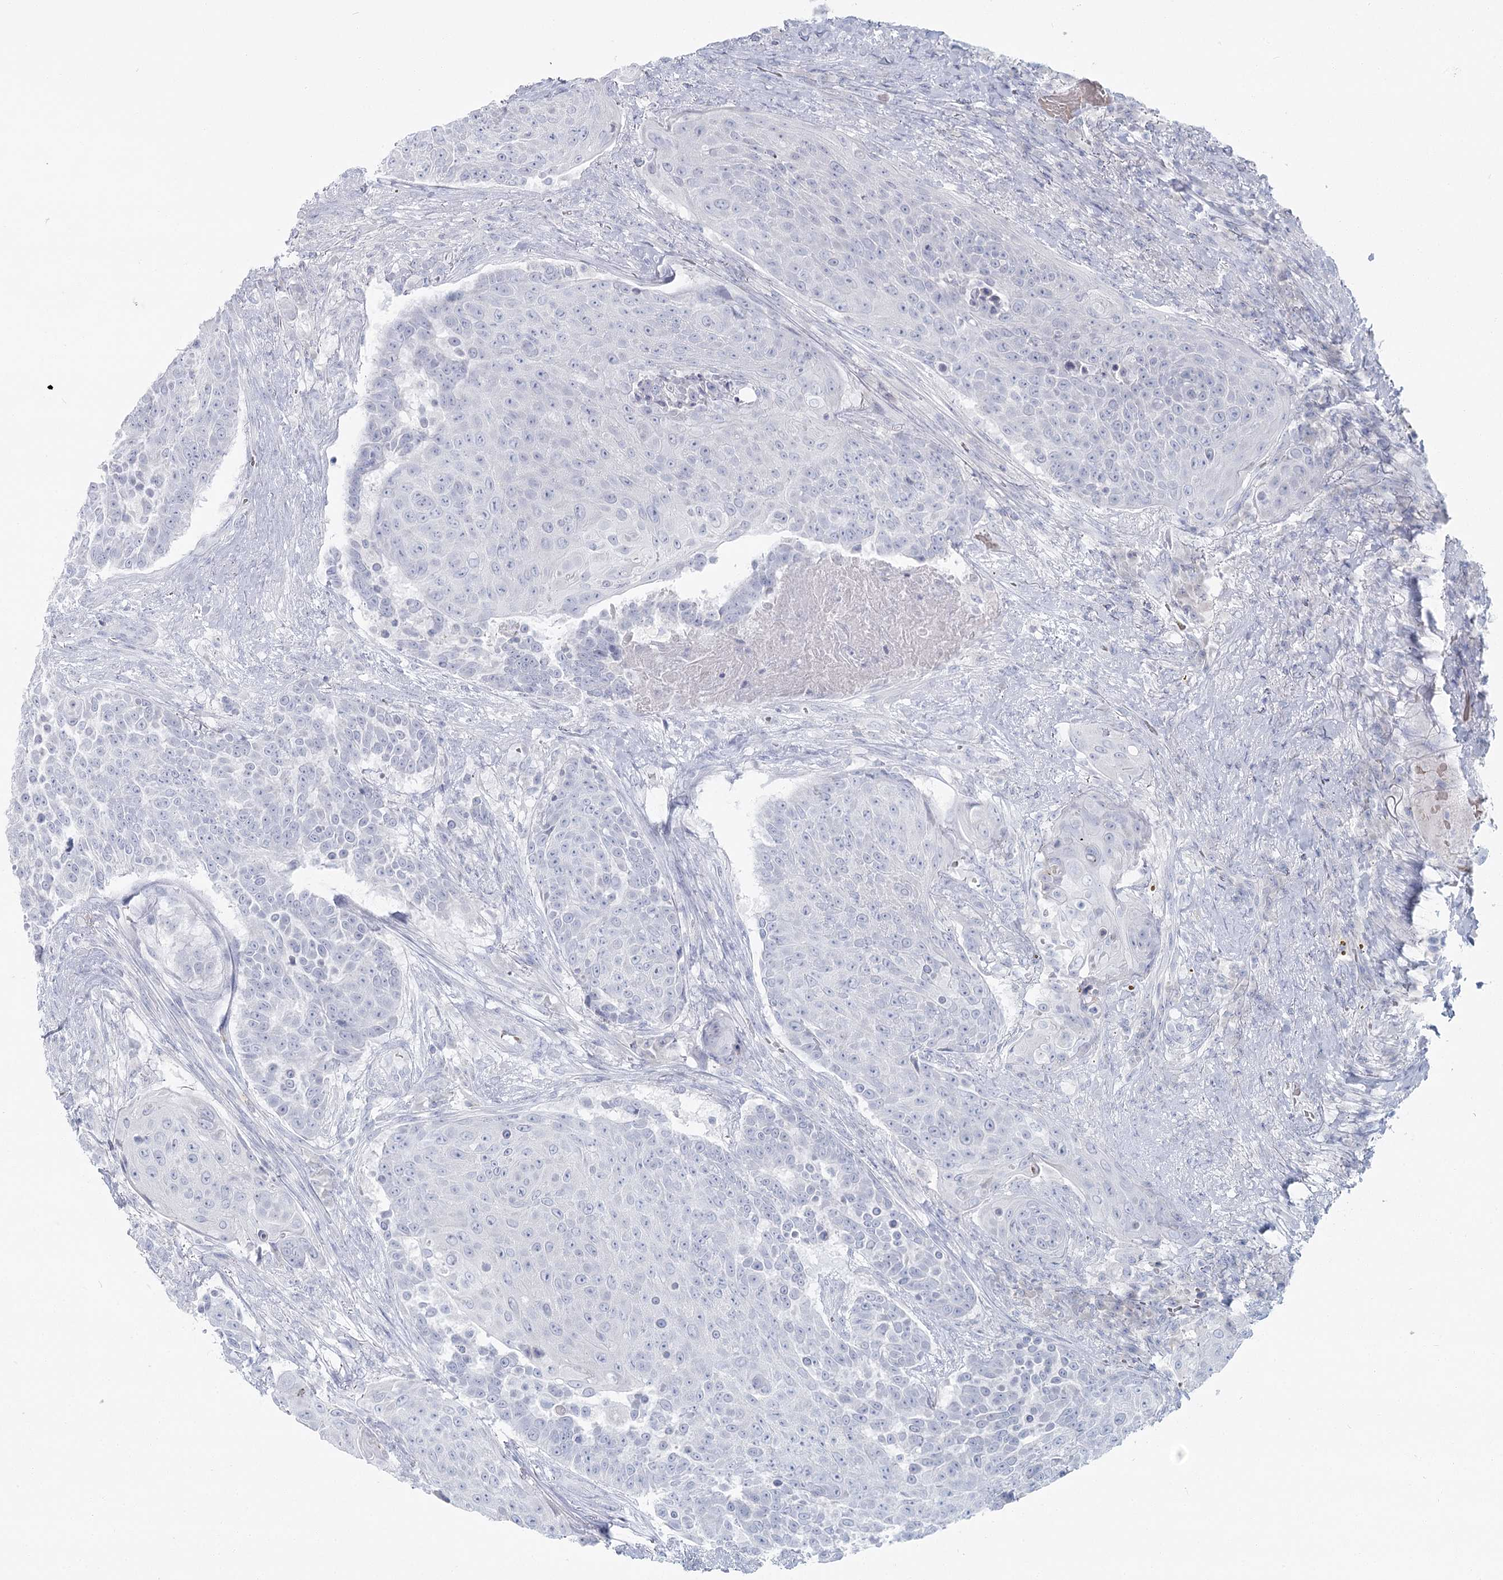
{"staining": {"intensity": "negative", "quantity": "none", "location": "none"}, "tissue": "urothelial cancer", "cell_type": "Tumor cells", "image_type": "cancer", "snomed": [{"axis": "morphology", "description": "Urothelial carcinoma, High grade"}, {"axis": "topography", "description": "Urinary bladder"}], "caption": "Histopathology image shows no significant protein expression in tumor cells of high-grade urothelial carcinoma.", "gene": "IFIT5", "patient": {"sex": "female", "age": 63}}